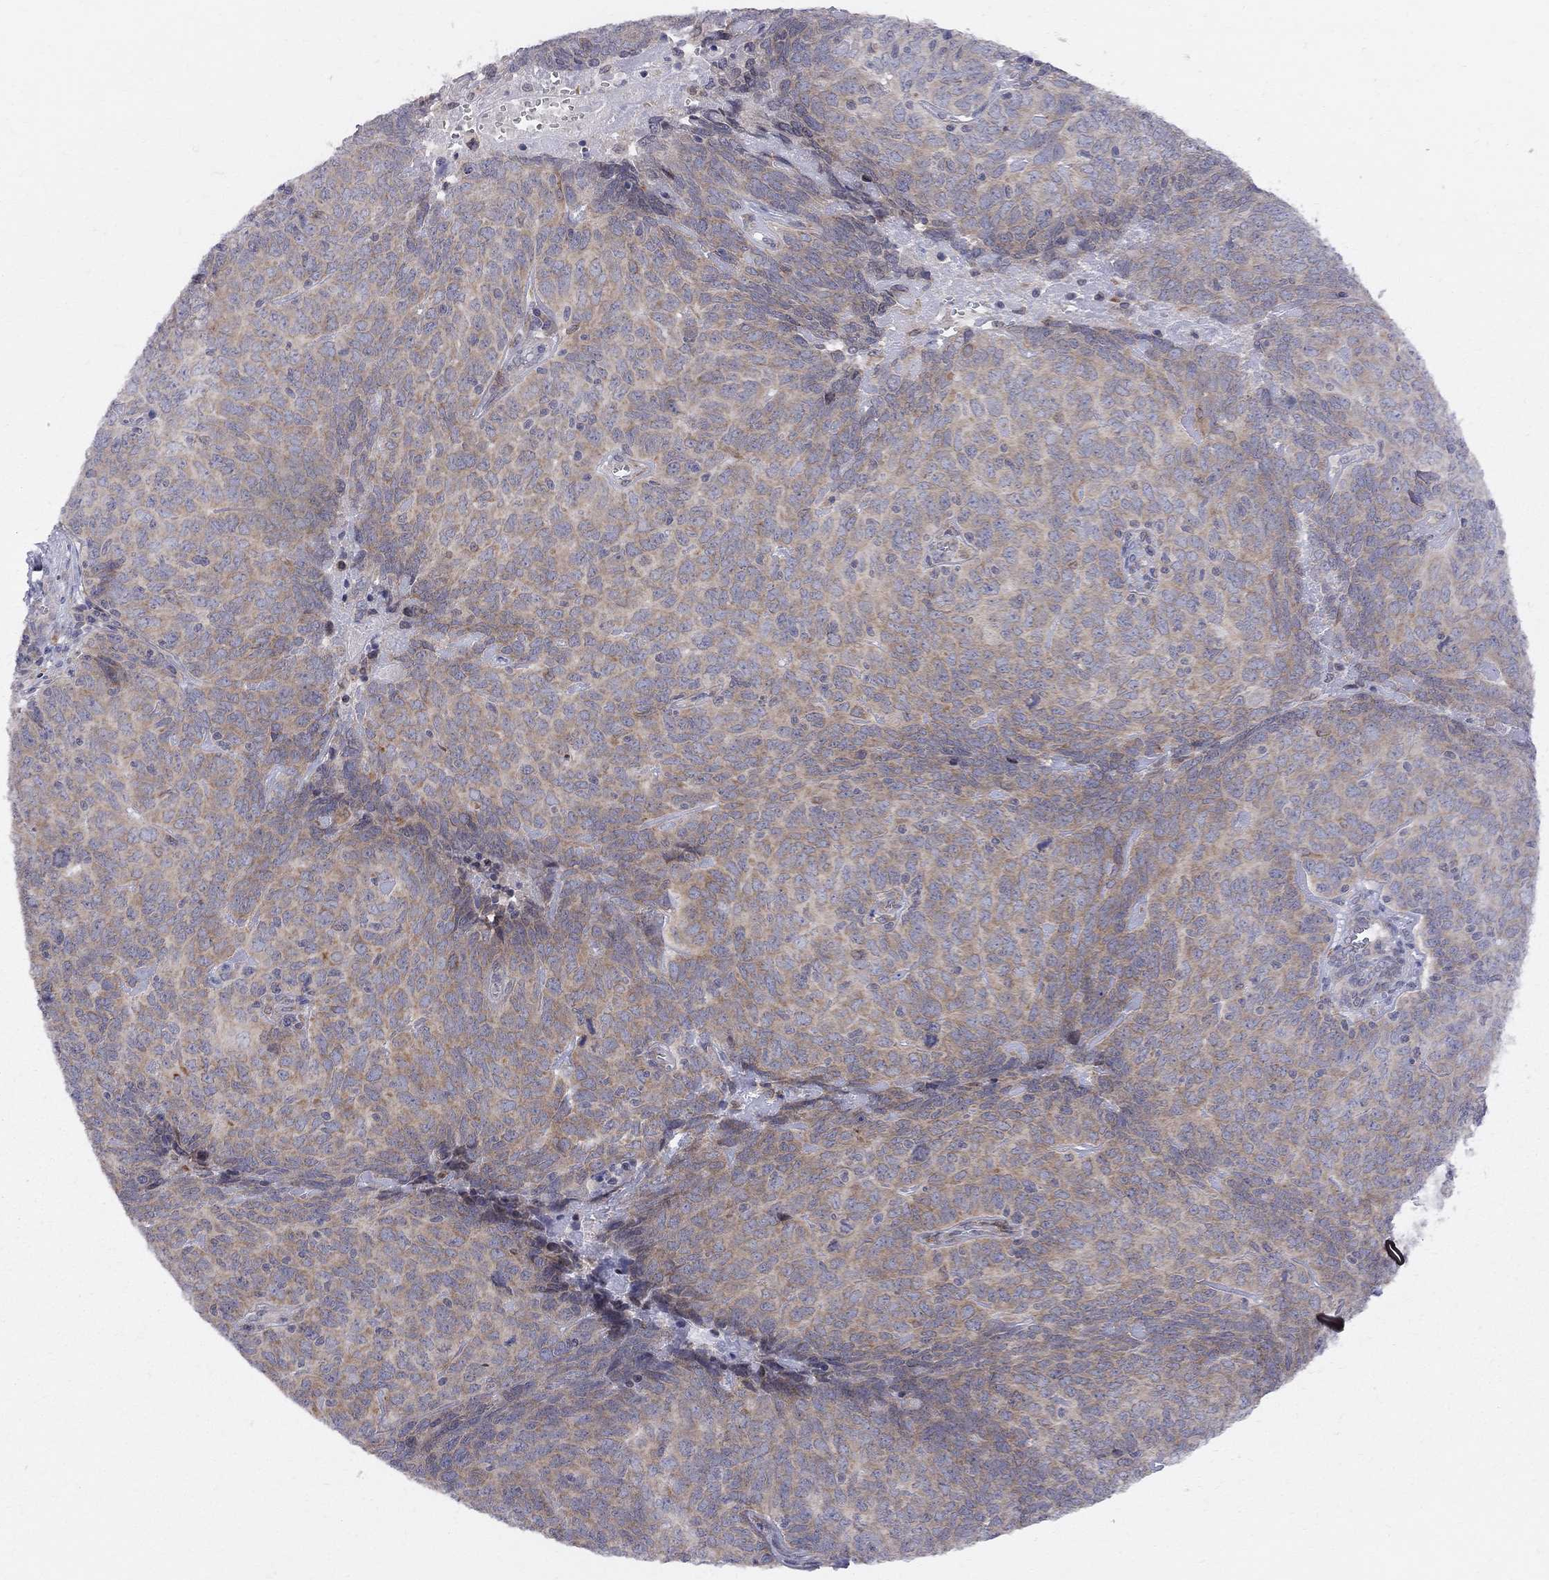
{"staining": {"intensity": "moderate", "quantity": ">75%", "location": "cytoplasmic/membranous"}, "tissue": "skin cancer", "cell_type": "Tumor cells", "image_type": "cancer", "snomed": [{"axis": "morphology", "description": "Squamous cell carcinoma, NOS"}, {"axis": "topography", "description": "Skin"}, {"axis": "topography", "description": "Anal"}], "caption": "Skin cancer (squamous cell carcinoma) stained with a protein marker reveals moderate staining in tumor cells.", "gene": "CNOT11", "patient": {"sex": "female", "age": 51}}